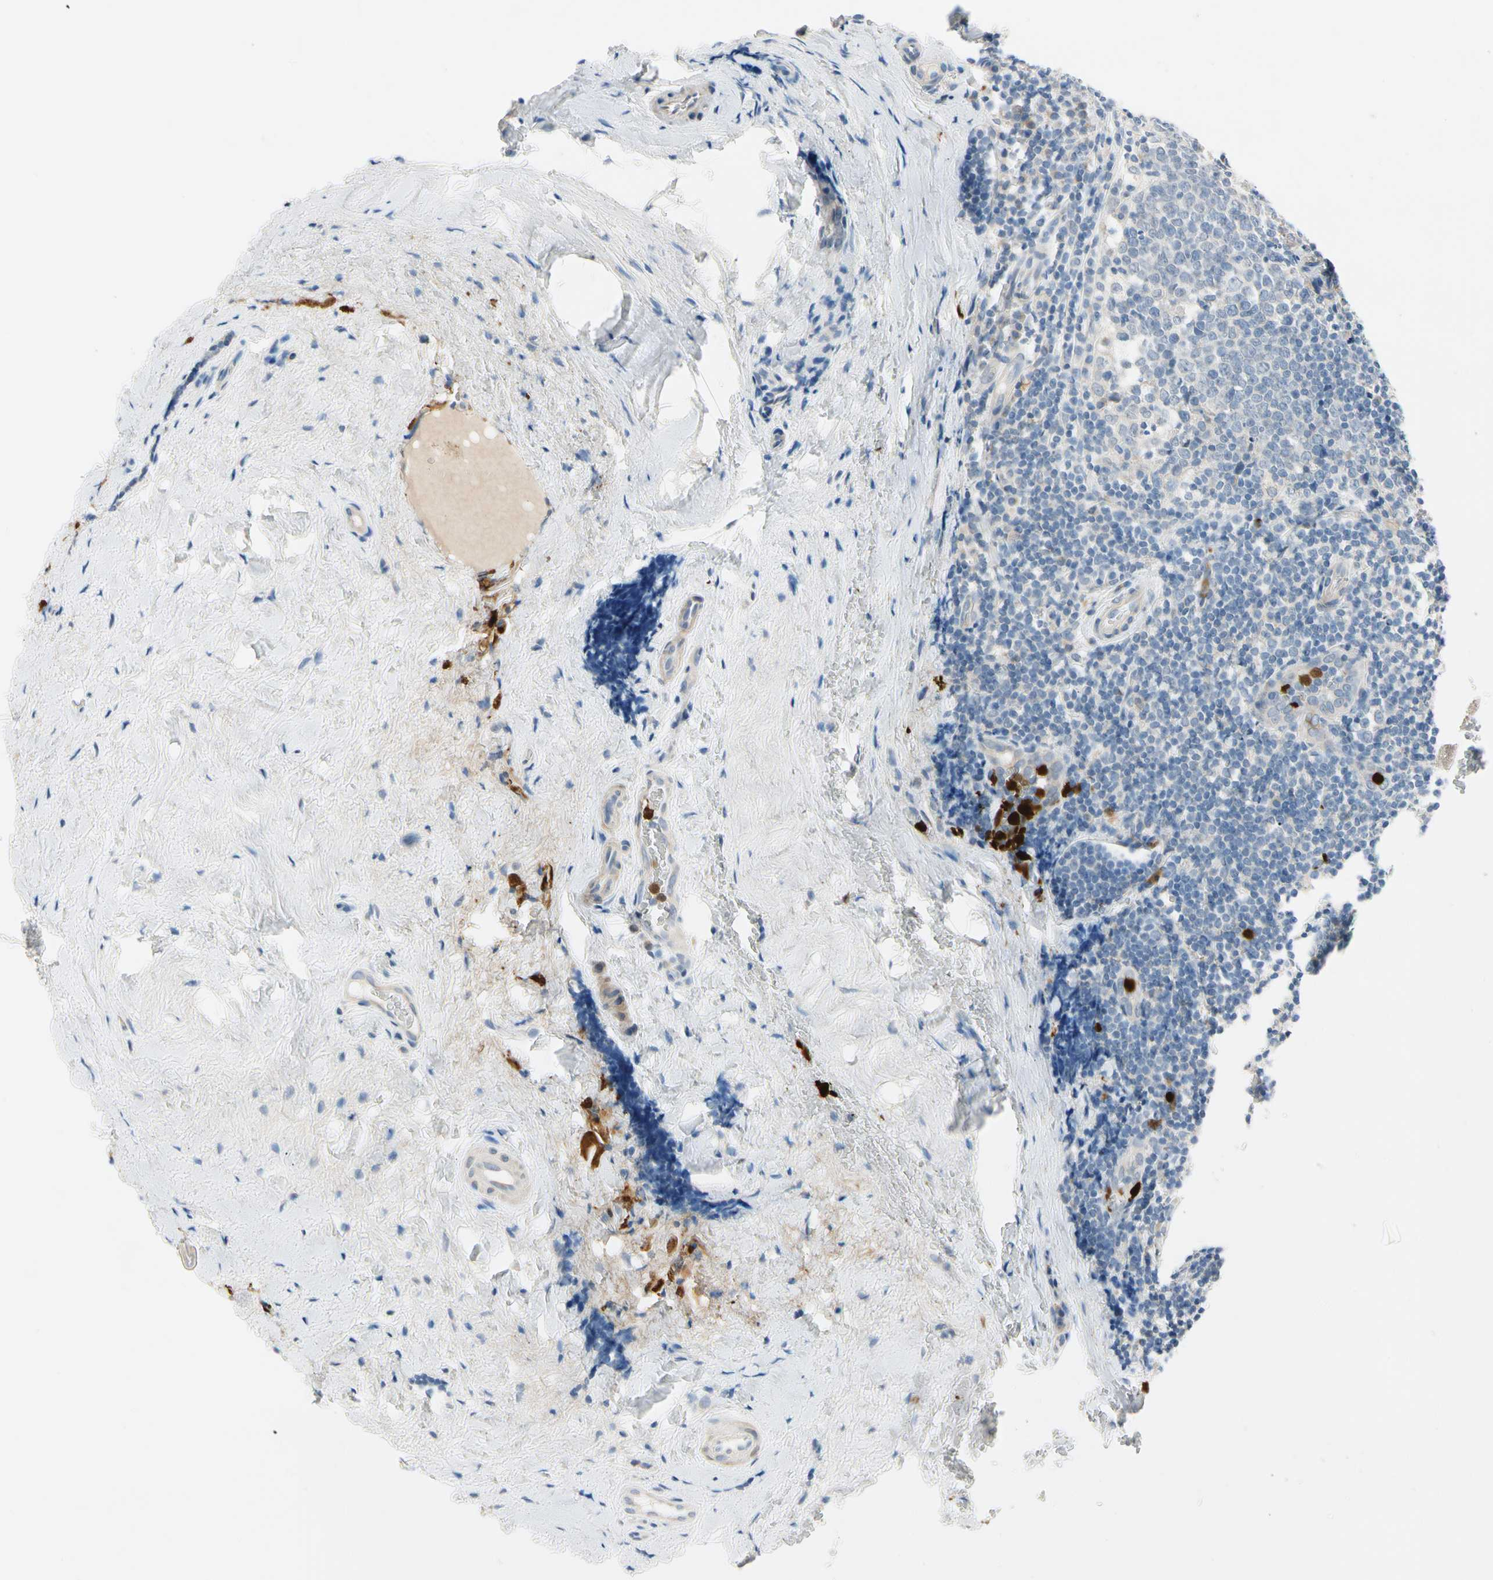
{"staining": {"intensity": "negative", "quantity": "none", "location": "none"}, "tissue": "tonsil", "cell_type": "Germinal center cells", "image_type": "normal", "snomed": [{"axis": "morphology", "description": "Normal tissue, NOS"}, {"axis": "topography", "description": "Tonsil"}], "caption": "Germinal center cells show no significant staining in benign tonsil. The staining is performed using DAB brown chromogen with nuclei counter-stained in using hematoxylin.", "gene": "TRAF5", "patient": {"sex": "male", "age": 31}}